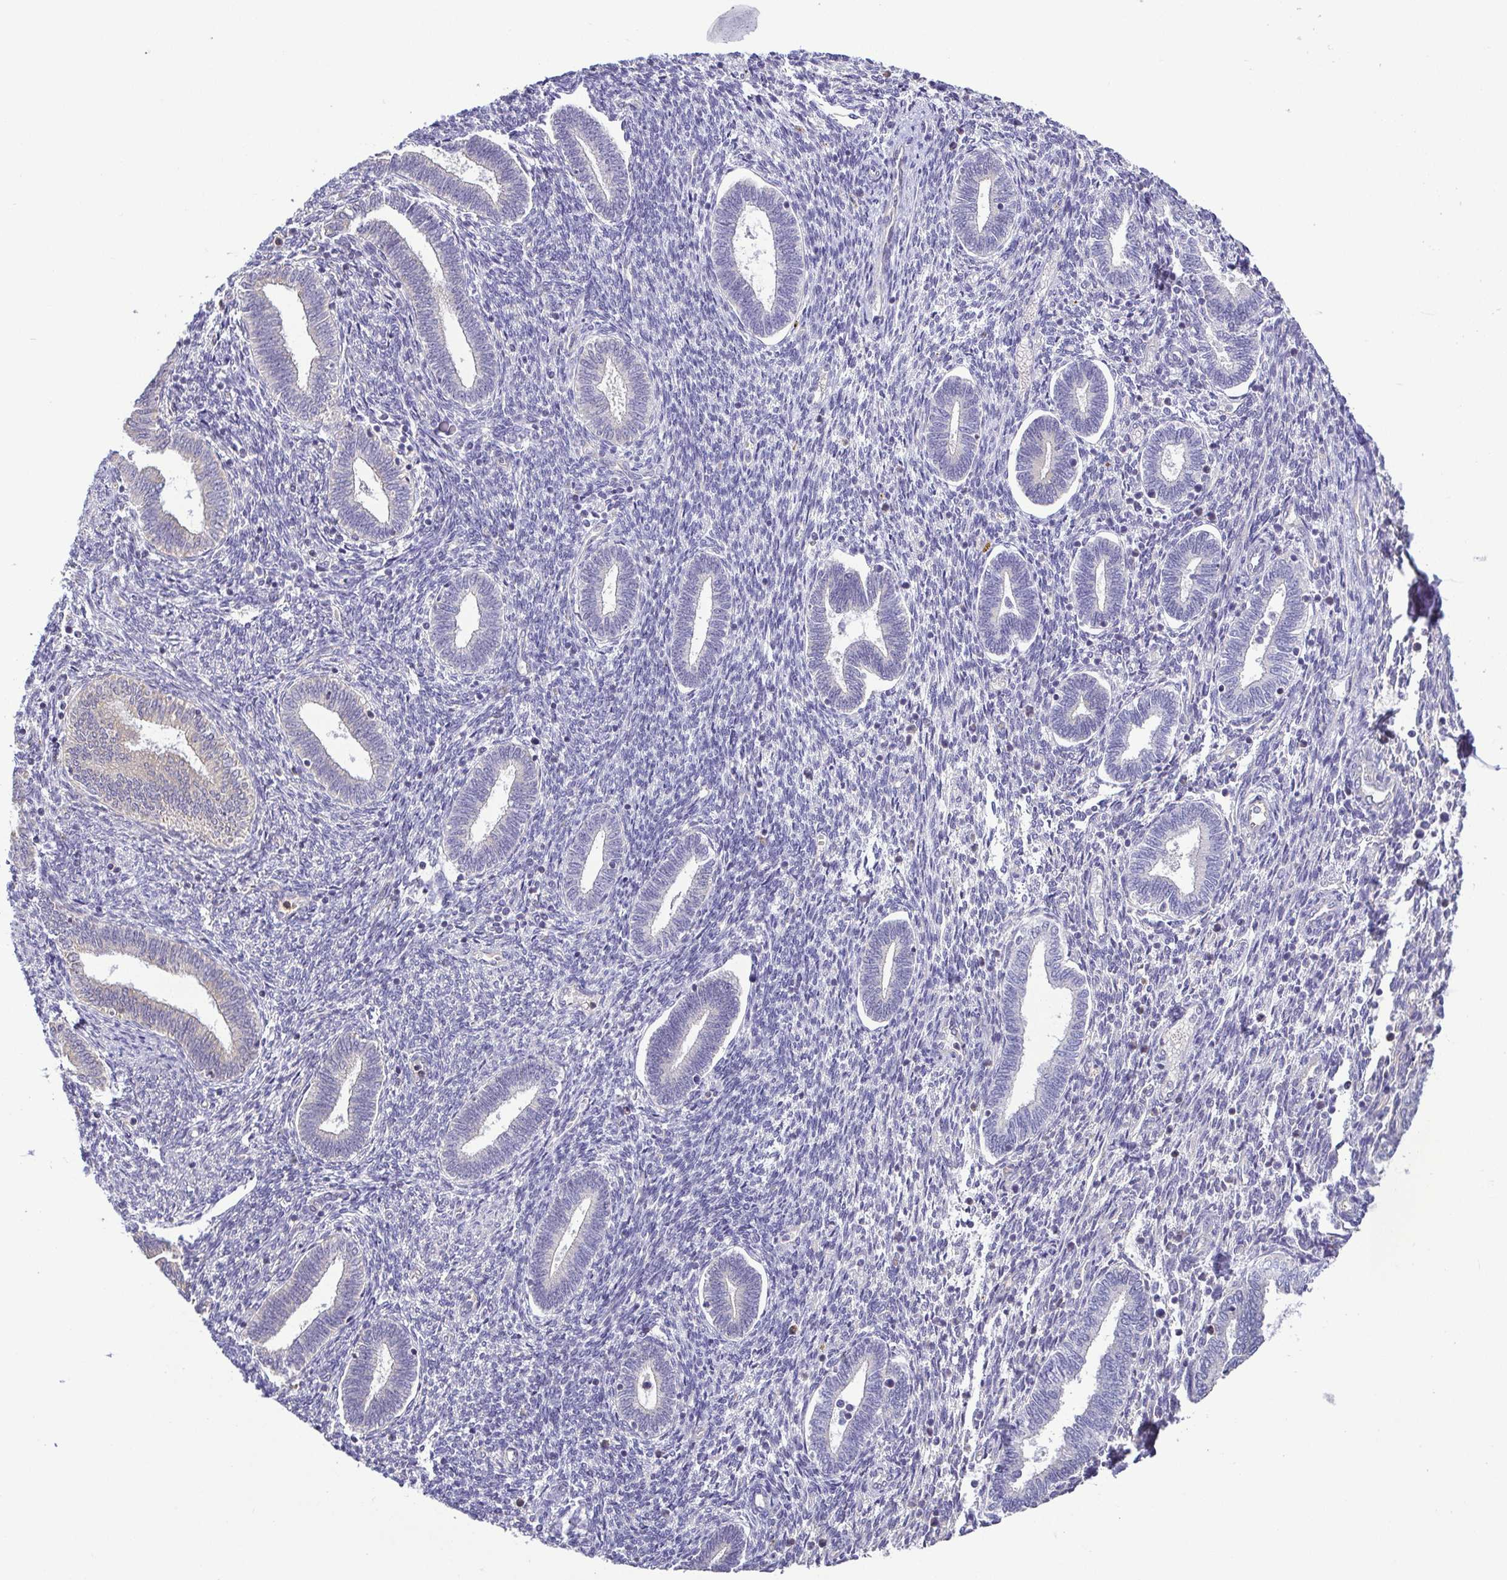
{"staining": {"intensity": "negative", "quantity": "none", "location": "none"}, "tissue": "endometrium", "cell_type": "Cells in endometrial stroma", "image_type": "normal", "snomed": [{"axis": "morphology", "description": "Normal tissue, NOS"}, {"axis": "topography", "description": "Endometrium"}], "caption": "Protein analysis of normal endometrium shows no significant expression in cells in endometrial stroma. Brightfield microscopy of IHC stained with DAB (3,3'-diaminobenzidine) (brown) and hematoxylin (blue), captured at high magnification.", "gene": "MYL10", "patient": {"sex": "female", "age": 42}}